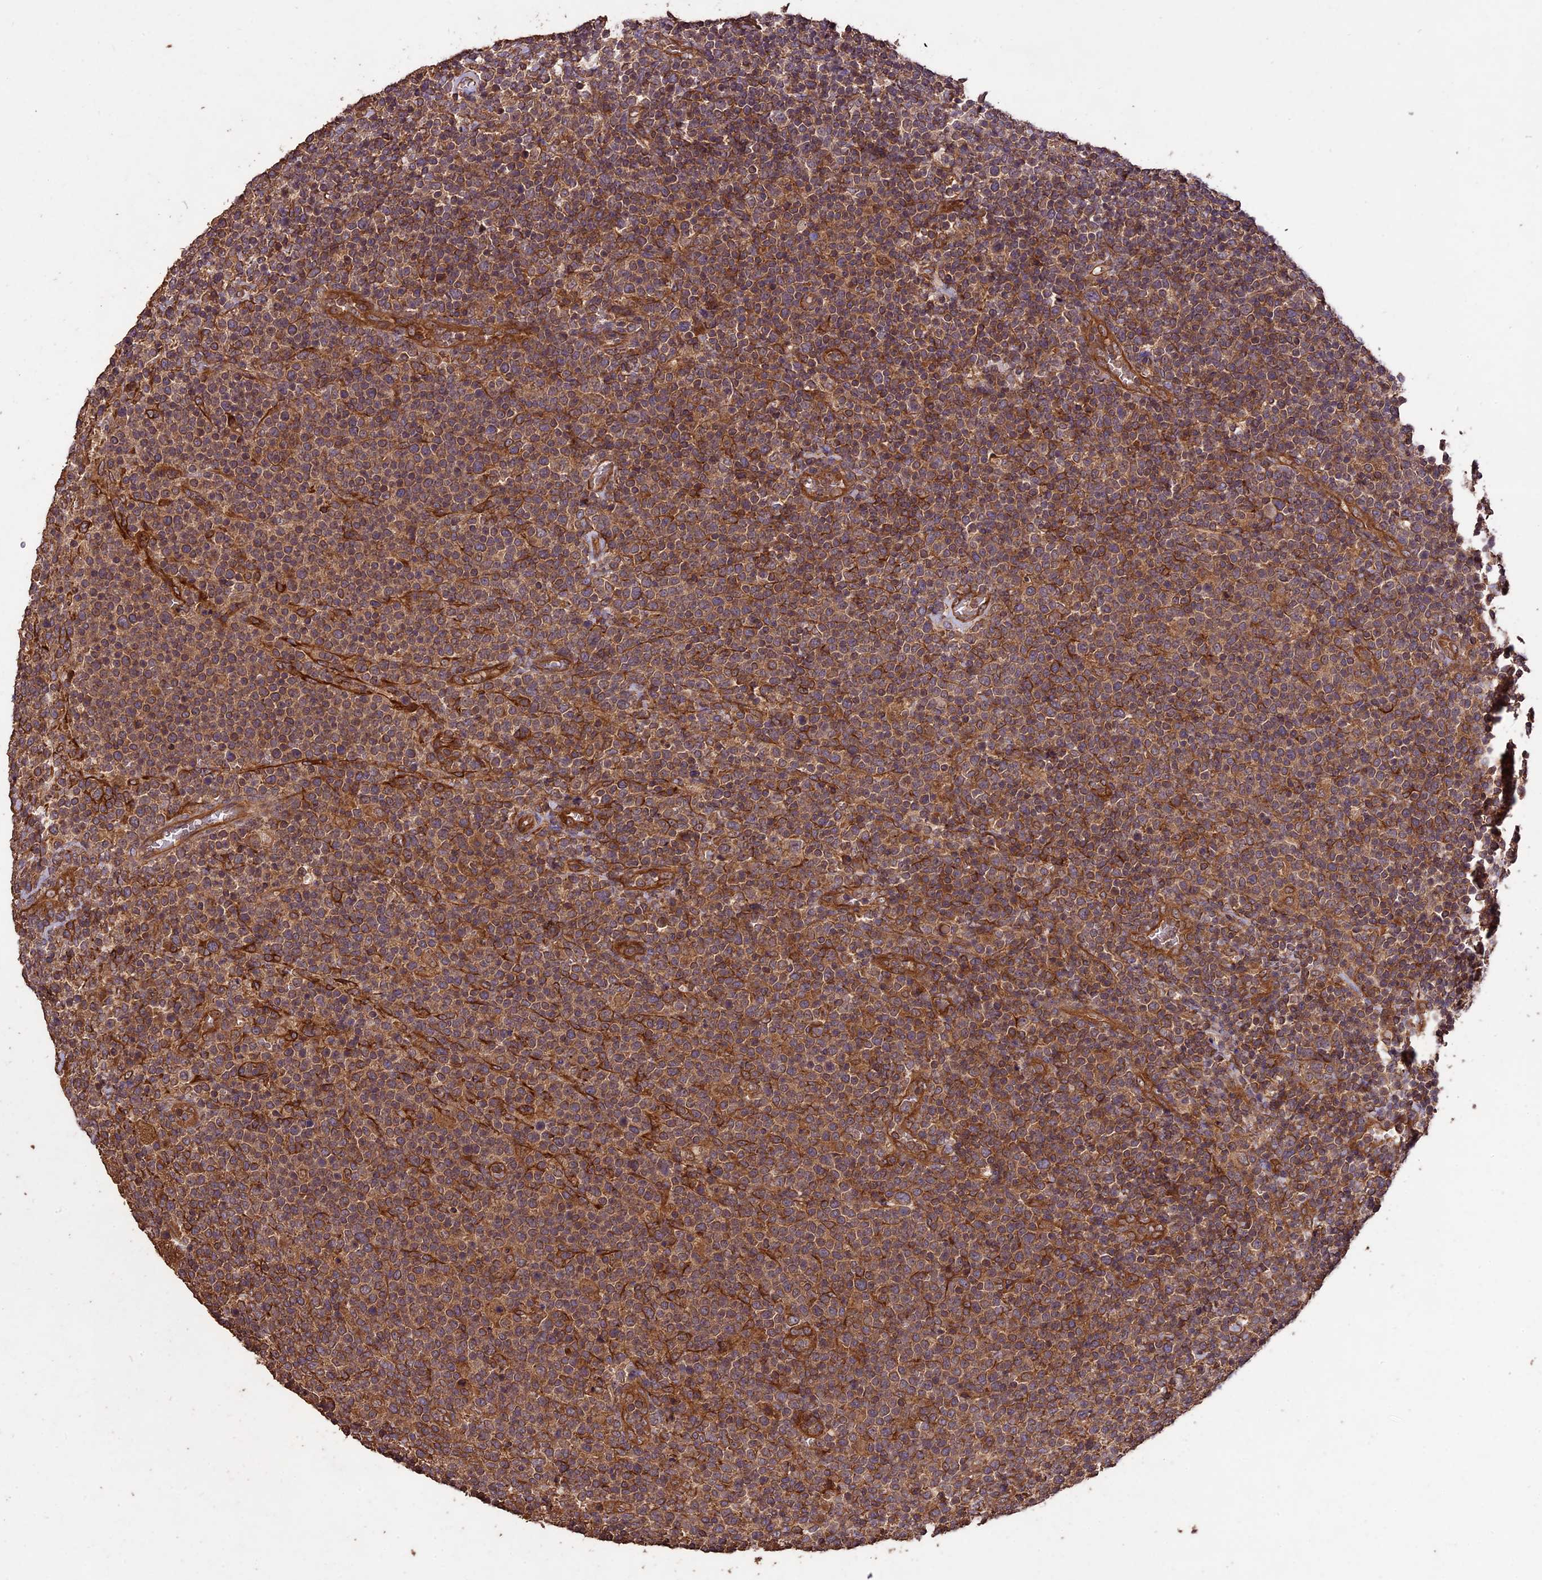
{"staining": {"intensity": "moderate", "quantity": ">75%", "location": "cytoplasmic/membranous"}, "tissue": "lymphoma", "cell_type": "Tumor cells", "image_type": "cancer", "snomed": [{"axis": "morphology", "description": "Malignant lymphoma, non-Hodgkin's type, High grade"}, {"axis": "topography", "description": "Lymph node"}], "caption": "Moderate cytoplasmic/membranous expression is identified in approximately >75% of tumor cells in malignant lymphoma, non-Hodgkin's type (high-grade).", "gene": "TTLL10", "patient": {"sex": "male", "age": 61}}